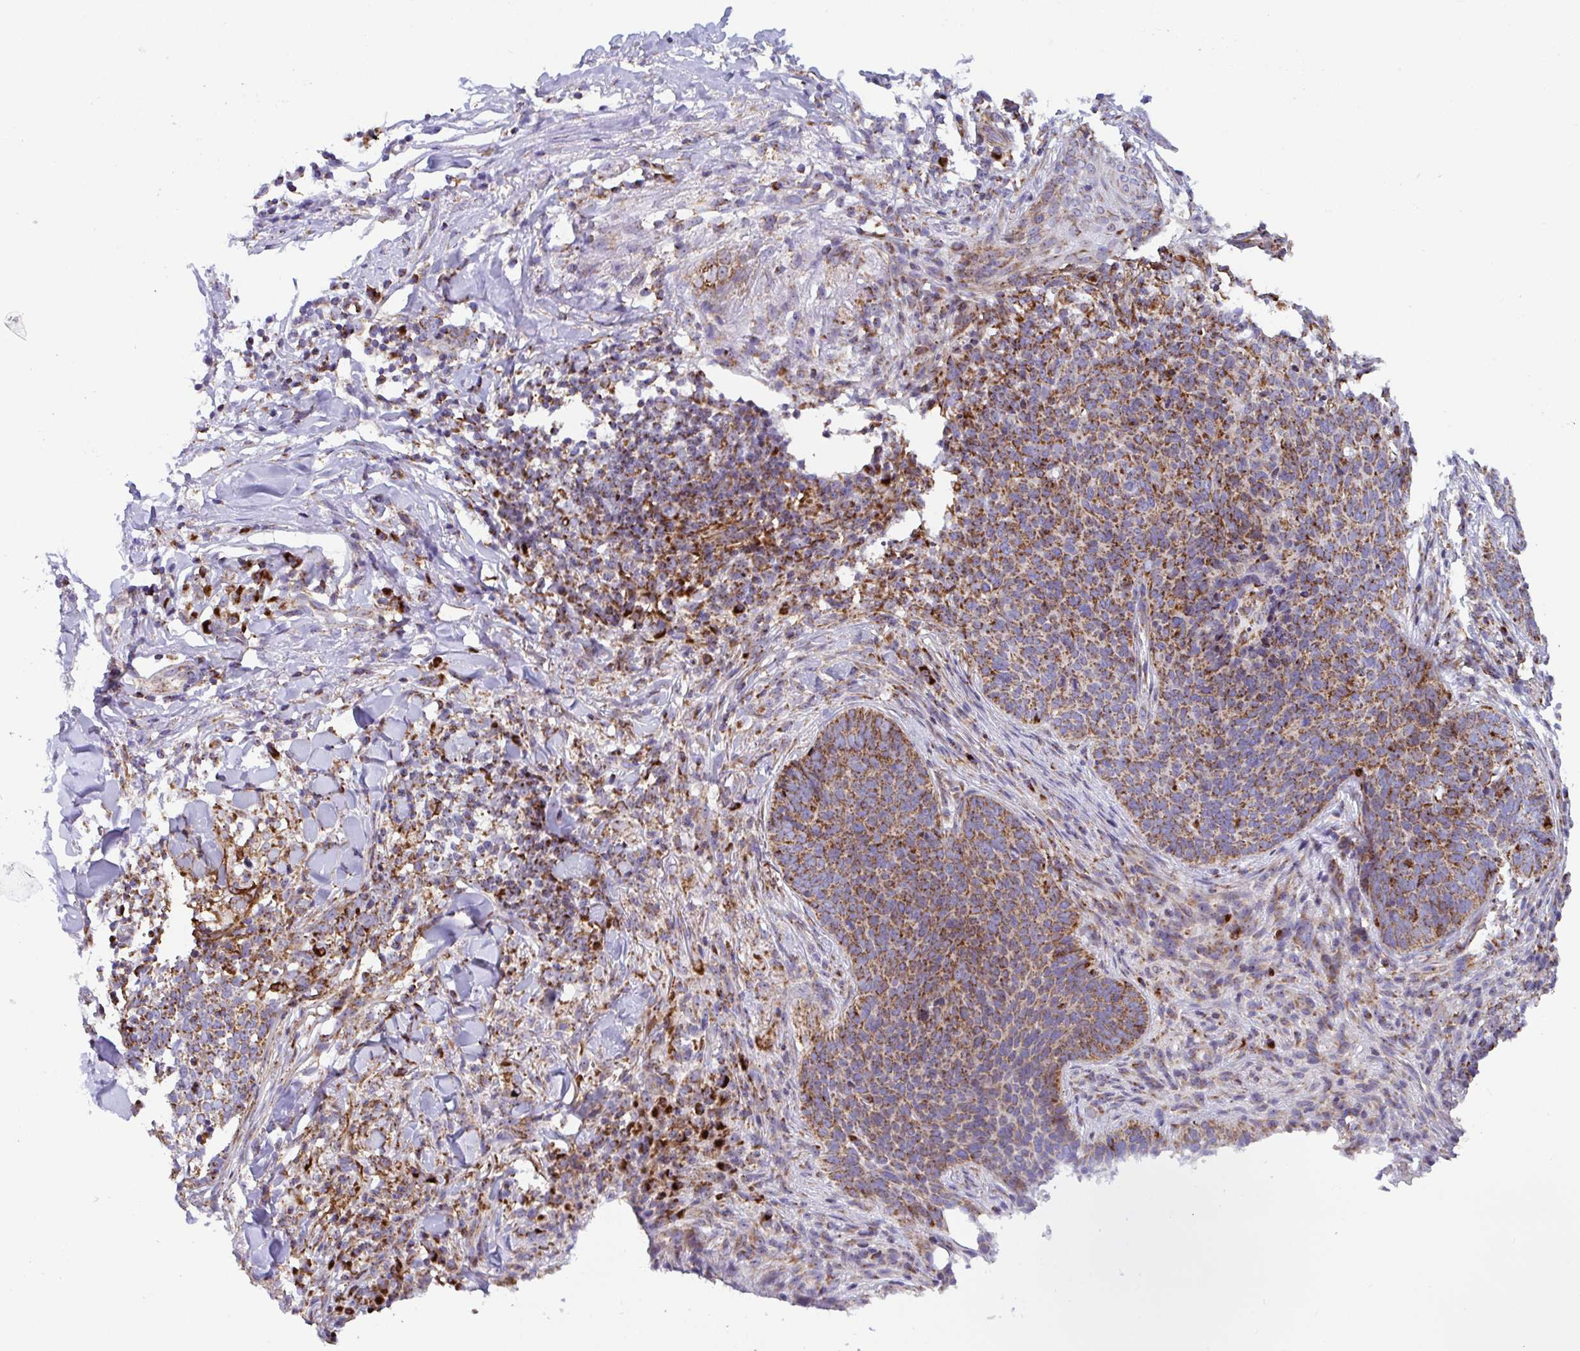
{"staining": {"intensity": "moderate", "quantity": ">75%", "location": "cytoplasmic/membranous"}, "tissue": "skin cancer", "cell_type": "Tumor cells", "image_type": "cancer", "snomed": [{"axis": "morphology", "description": "Basal cell carcinoma"}, {"axis": "topography", "description": "Skin"}, {"axis": "topography", "description": "Skin of face"}], "caption": "Protein staining of skin cancer (basal cell carcinoma) tissue demonstrates moderate cytoplasmic/membranous expression in about >75% of tumor cells. (Brightfield microscopy of DAB IHC at high magnification).", "gene": "ATP5MJ", "patient": {"sex": "male", "age": 56}}